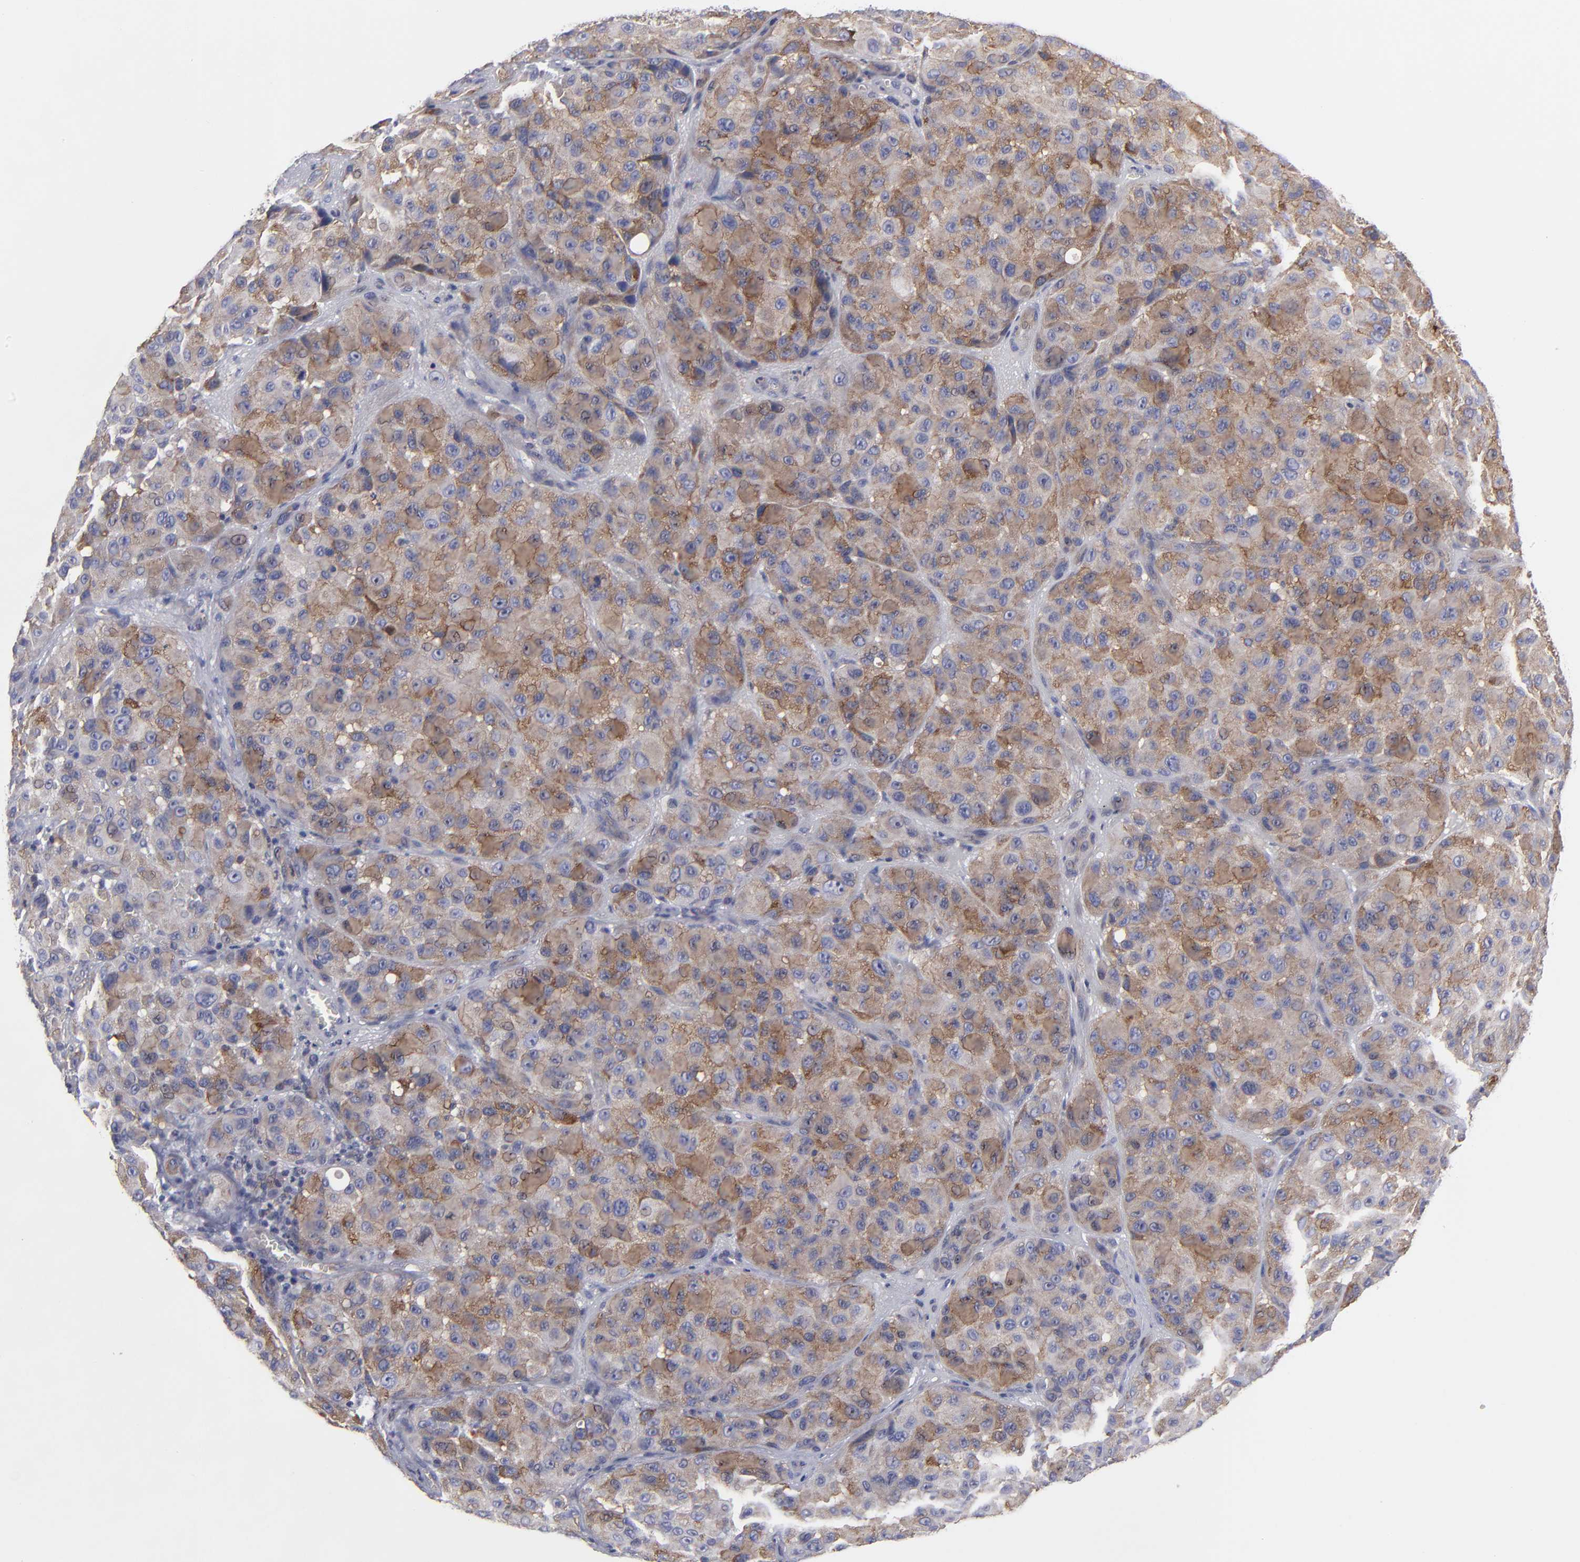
{"staining": {"intensity": "moderate", "quantity": ">75%", "location": "cytoplasmic/membranous"}, "tissue": "melanoma", "cell_type": "Tumor cells", "image_type": "cancer", "snomed": [{"axis": "morphology", "description": "Malignant melanoma, NOS"}, {"axis": "topography", "description": "Skin"}], "caption": "Immunohistochemistry (IHC) photomicrograph of human melanoma stained for a protein (brown), which exhibits medium levels of moderate cytoplasmic/membranous staining in approximately >75% of tumor cells.", "gene": "CEP97", "patient": {"sex": "female", "age": 21}}